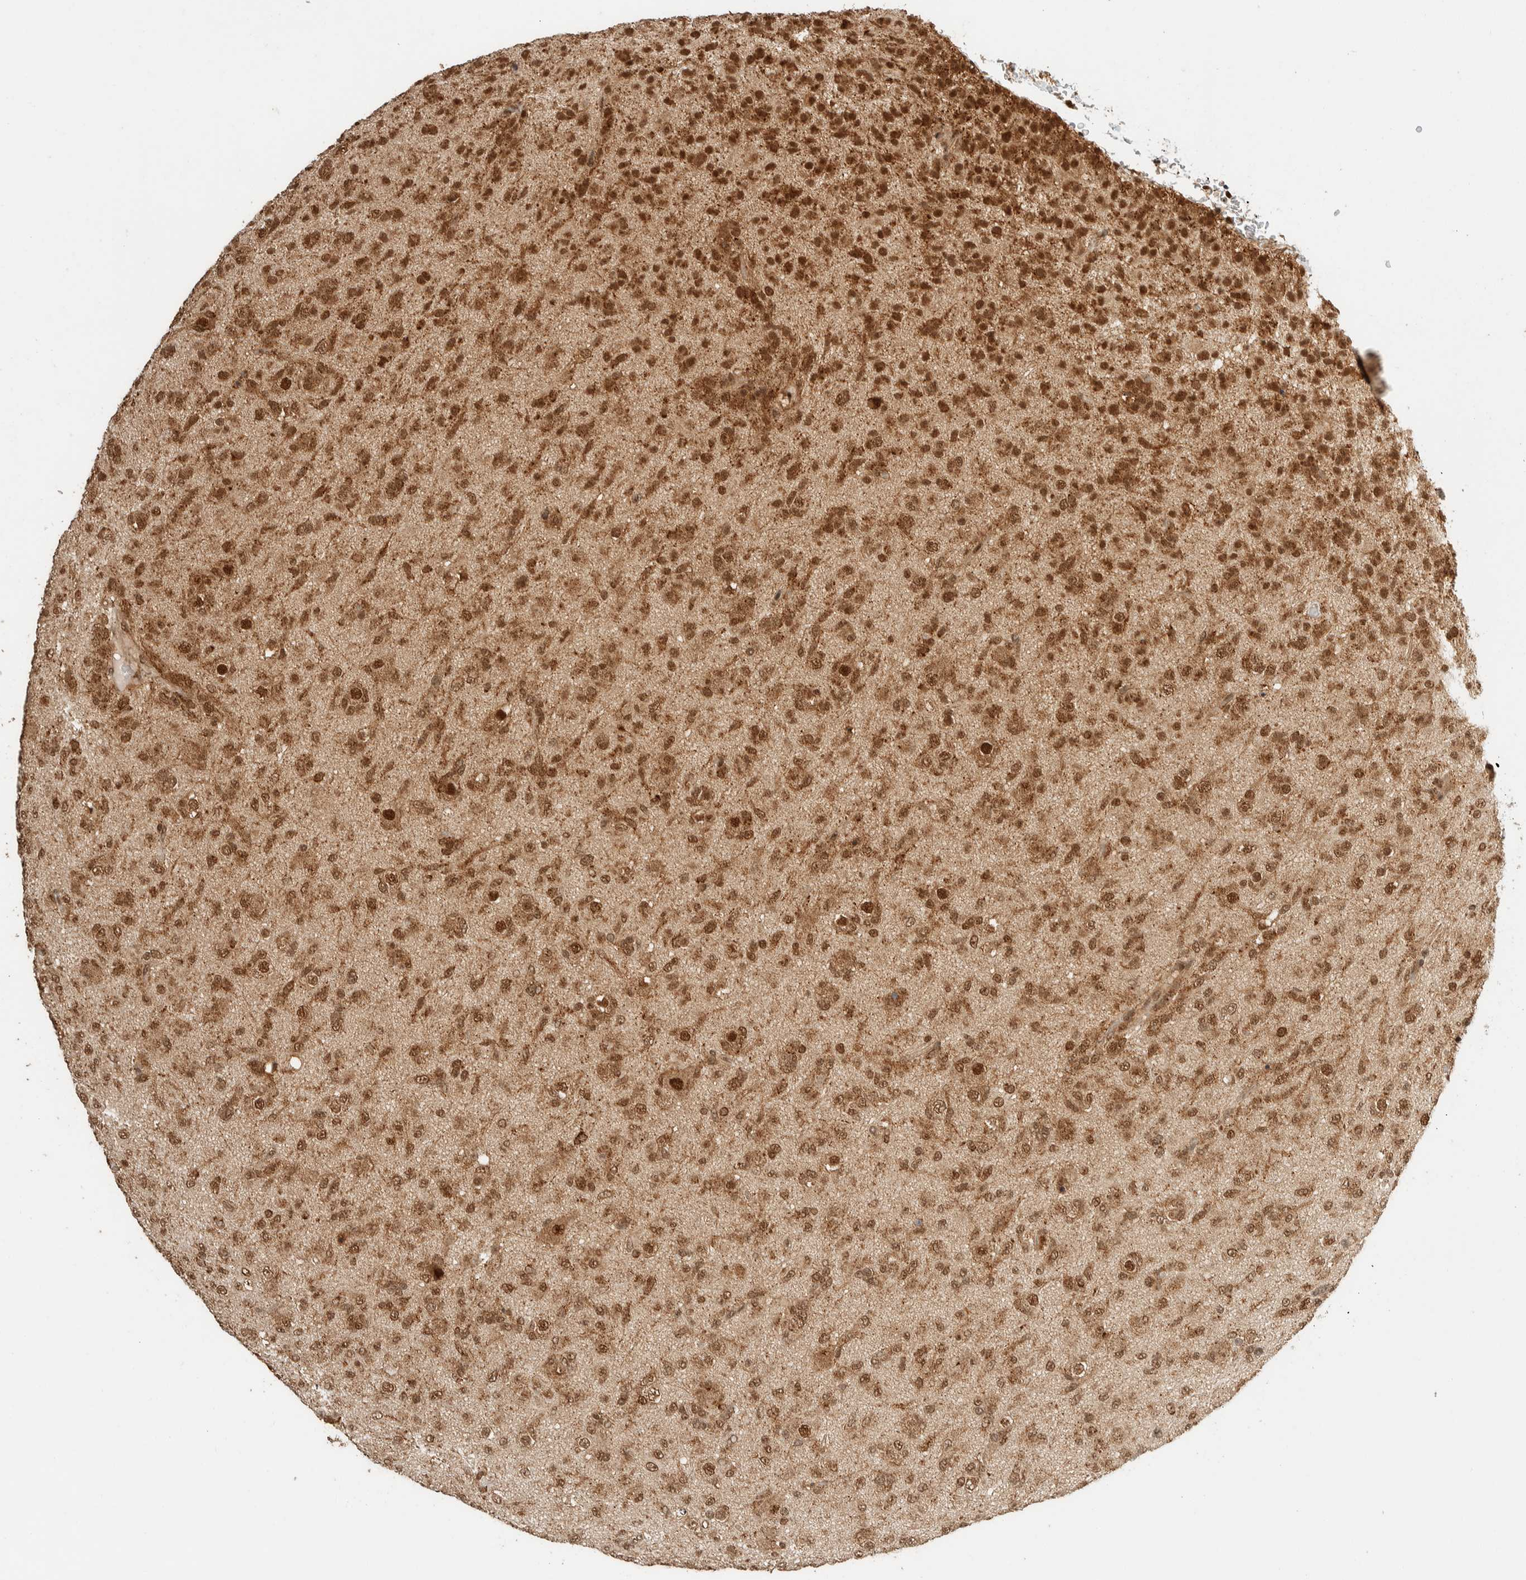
{"staining": {"intensity": "moderate", "quantity": ">75%", "location": "cytoplasmic/membranous,nuclear"}, "tissue": "glioma", "cell_type": "Tumor cells", "image_type": "cancer", "snomed": [{"axis": "morphology", "description": "Glioma, malignant, Low grade"}, {"axis": "topography", "description": "Brain"}], "caption": "There is medium levels of moderate cytoplasmic/membranous and nuclear positivity in tumor cells of low-grade glioma (malignant), as demonstrated by immunohistochemical staining (brown color).", "gene": "ZBTB2", "patient": {"sex": "male", "age": 65}}